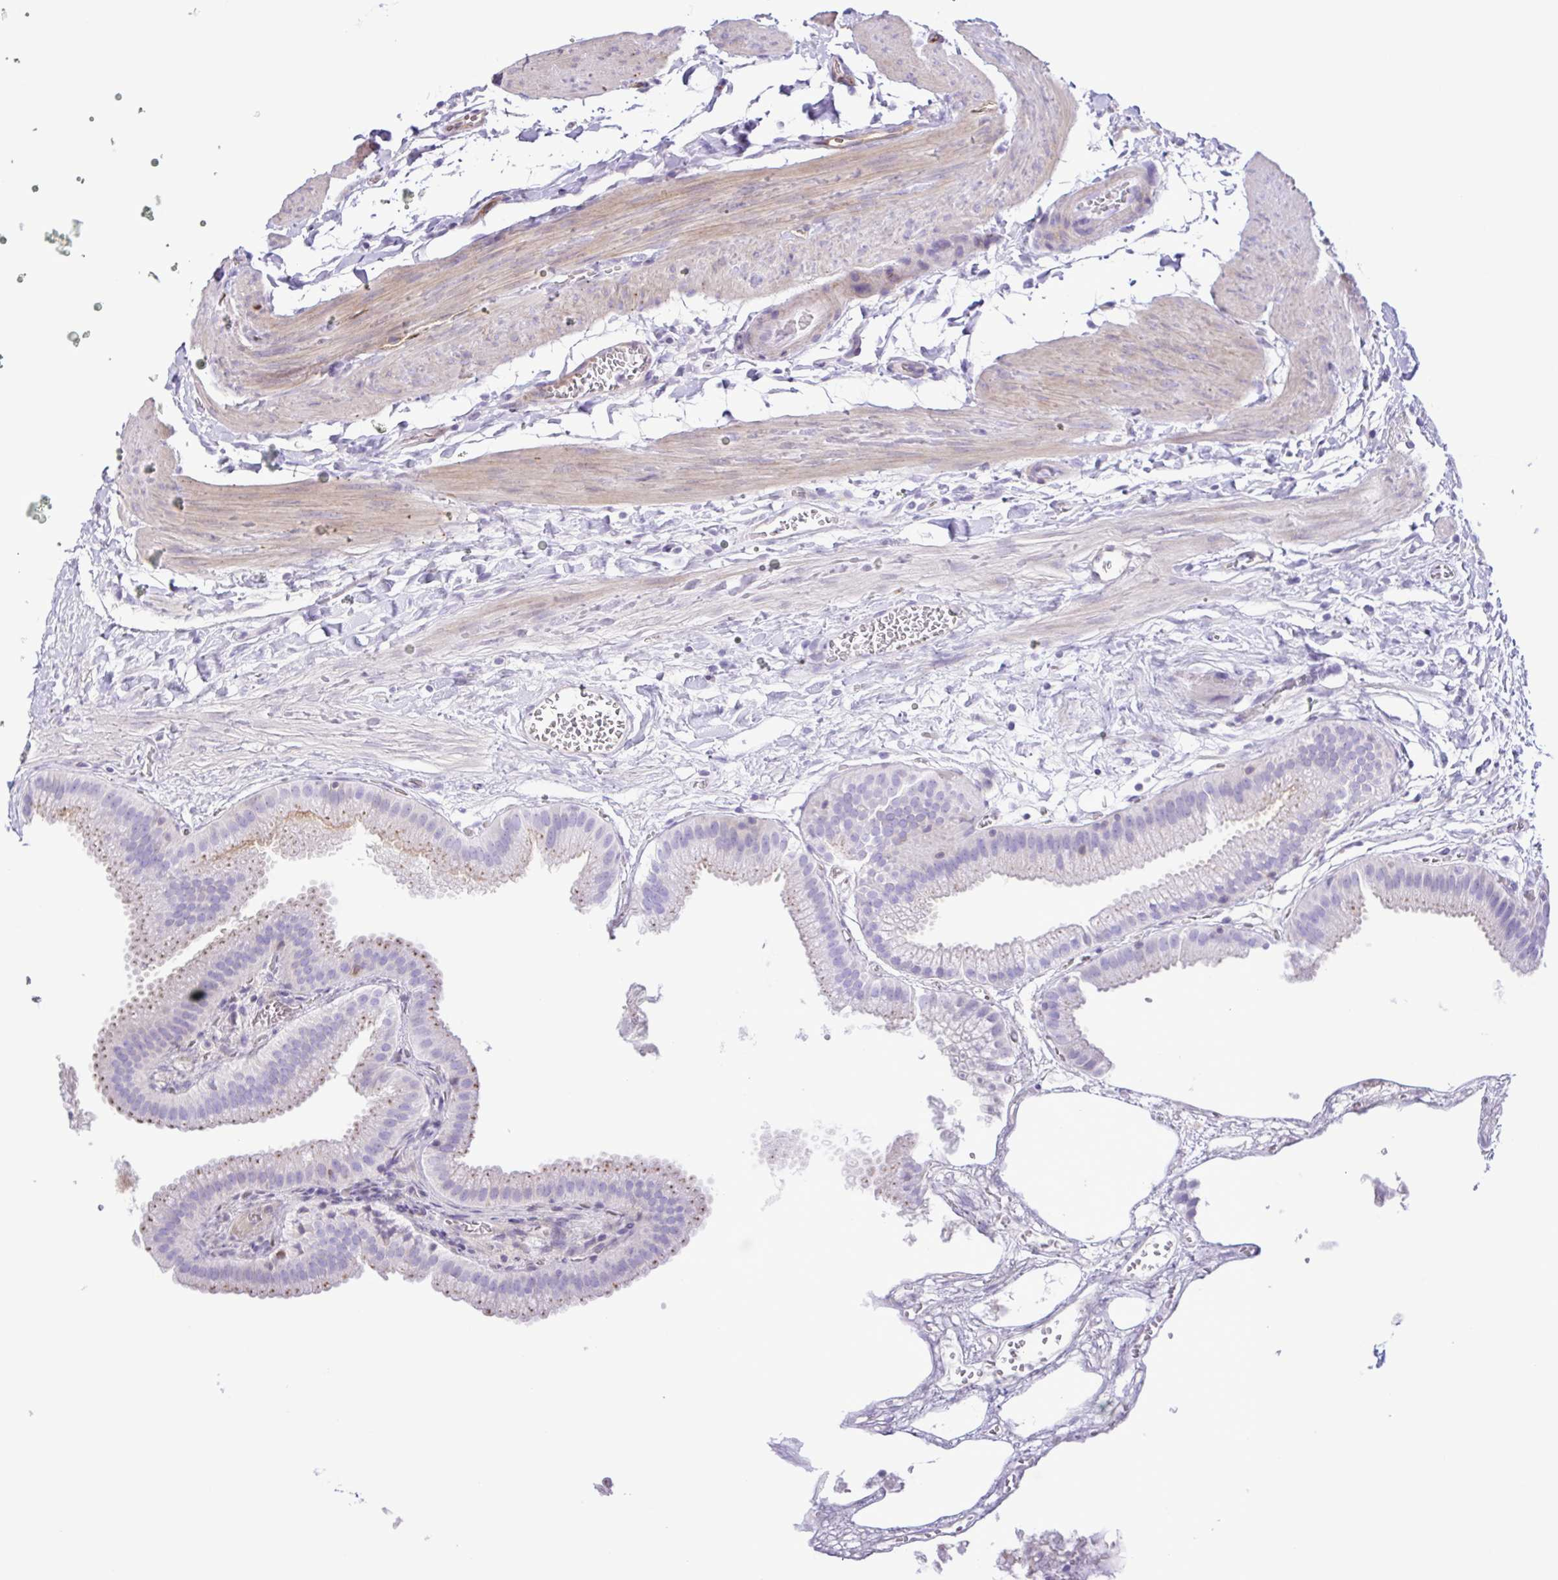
{"staining": {"intensity": "moderate", "quantity": "<25%", "location": "cytoplasmic/membranous"}, "tissue": "gallbladder", "cell_type": "Glandular cells", "image_type": "normal", "snomed": [{"axis": "morphology", "description": "Normal tissue, NOS"}, {"axis": "topography", "description": "Gallbladder"}], "caption": "The immunohistochemical stain shows moderate cytoplasmic/membranous expression in glandular cells of unremarkable gallbladder.", "gene": "FLT1", "patient": {"sex": "female", "age": 63}}